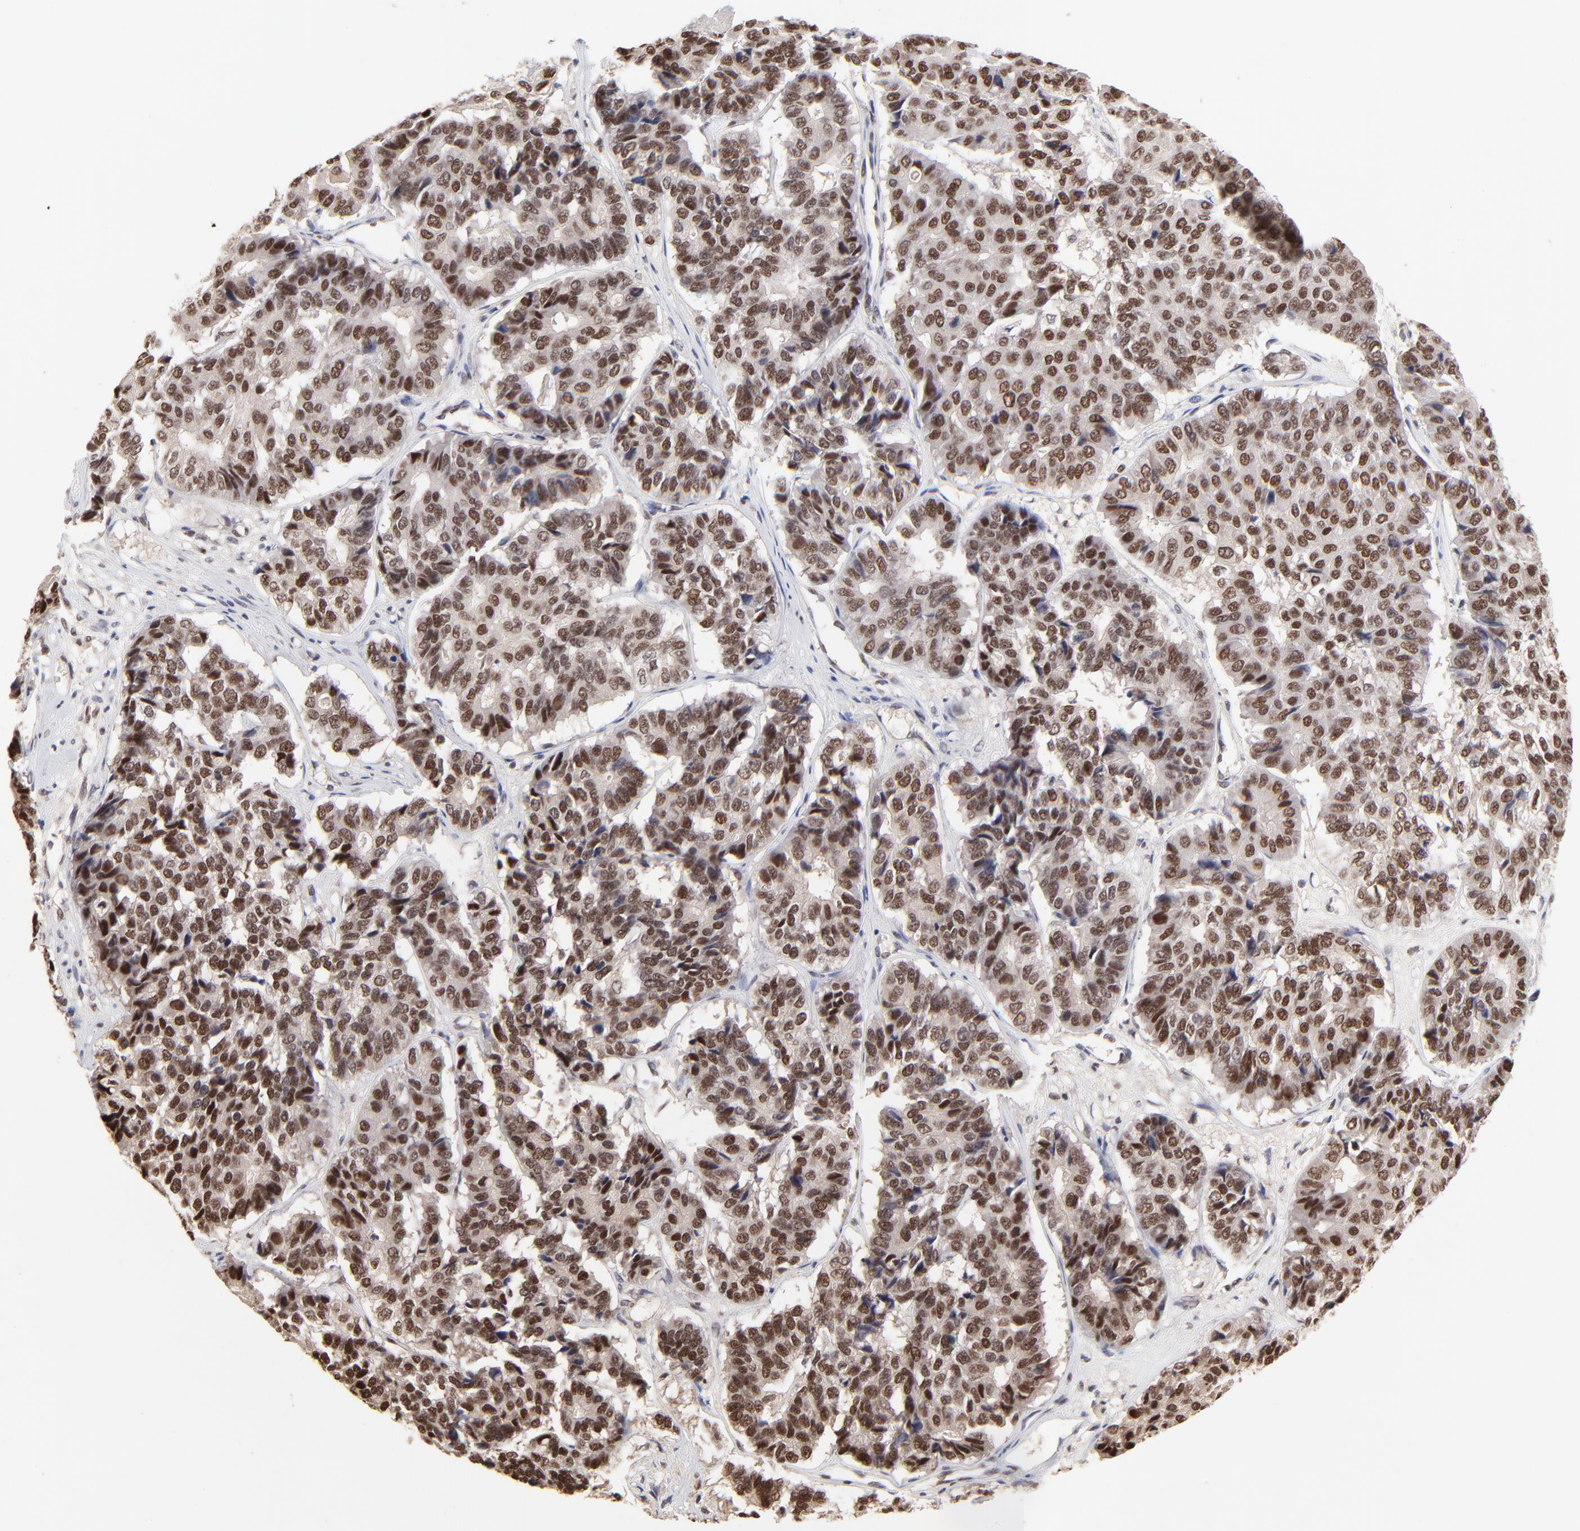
{"staining": {"intensity": "moderate", "quantity": ">75%", "location": "nuclear"}, "tissue": "pancreatic cancer", "cell_type": "Tumor cells", "image_type": "cancer", "snomed": [{"axis": "morphology", "description": "Adenocarcinoma, NOS"}, {"axis": "topography", "description": "Pancreas"}], "caption": "A photomicrograph of pancreatic cancer (adenocarcinoma) stained for a protein demonstrates moderate nuclear brown staining in tumor cells.", "gene": "DSN1", "patient": {"sex": "male", "age": 50}}